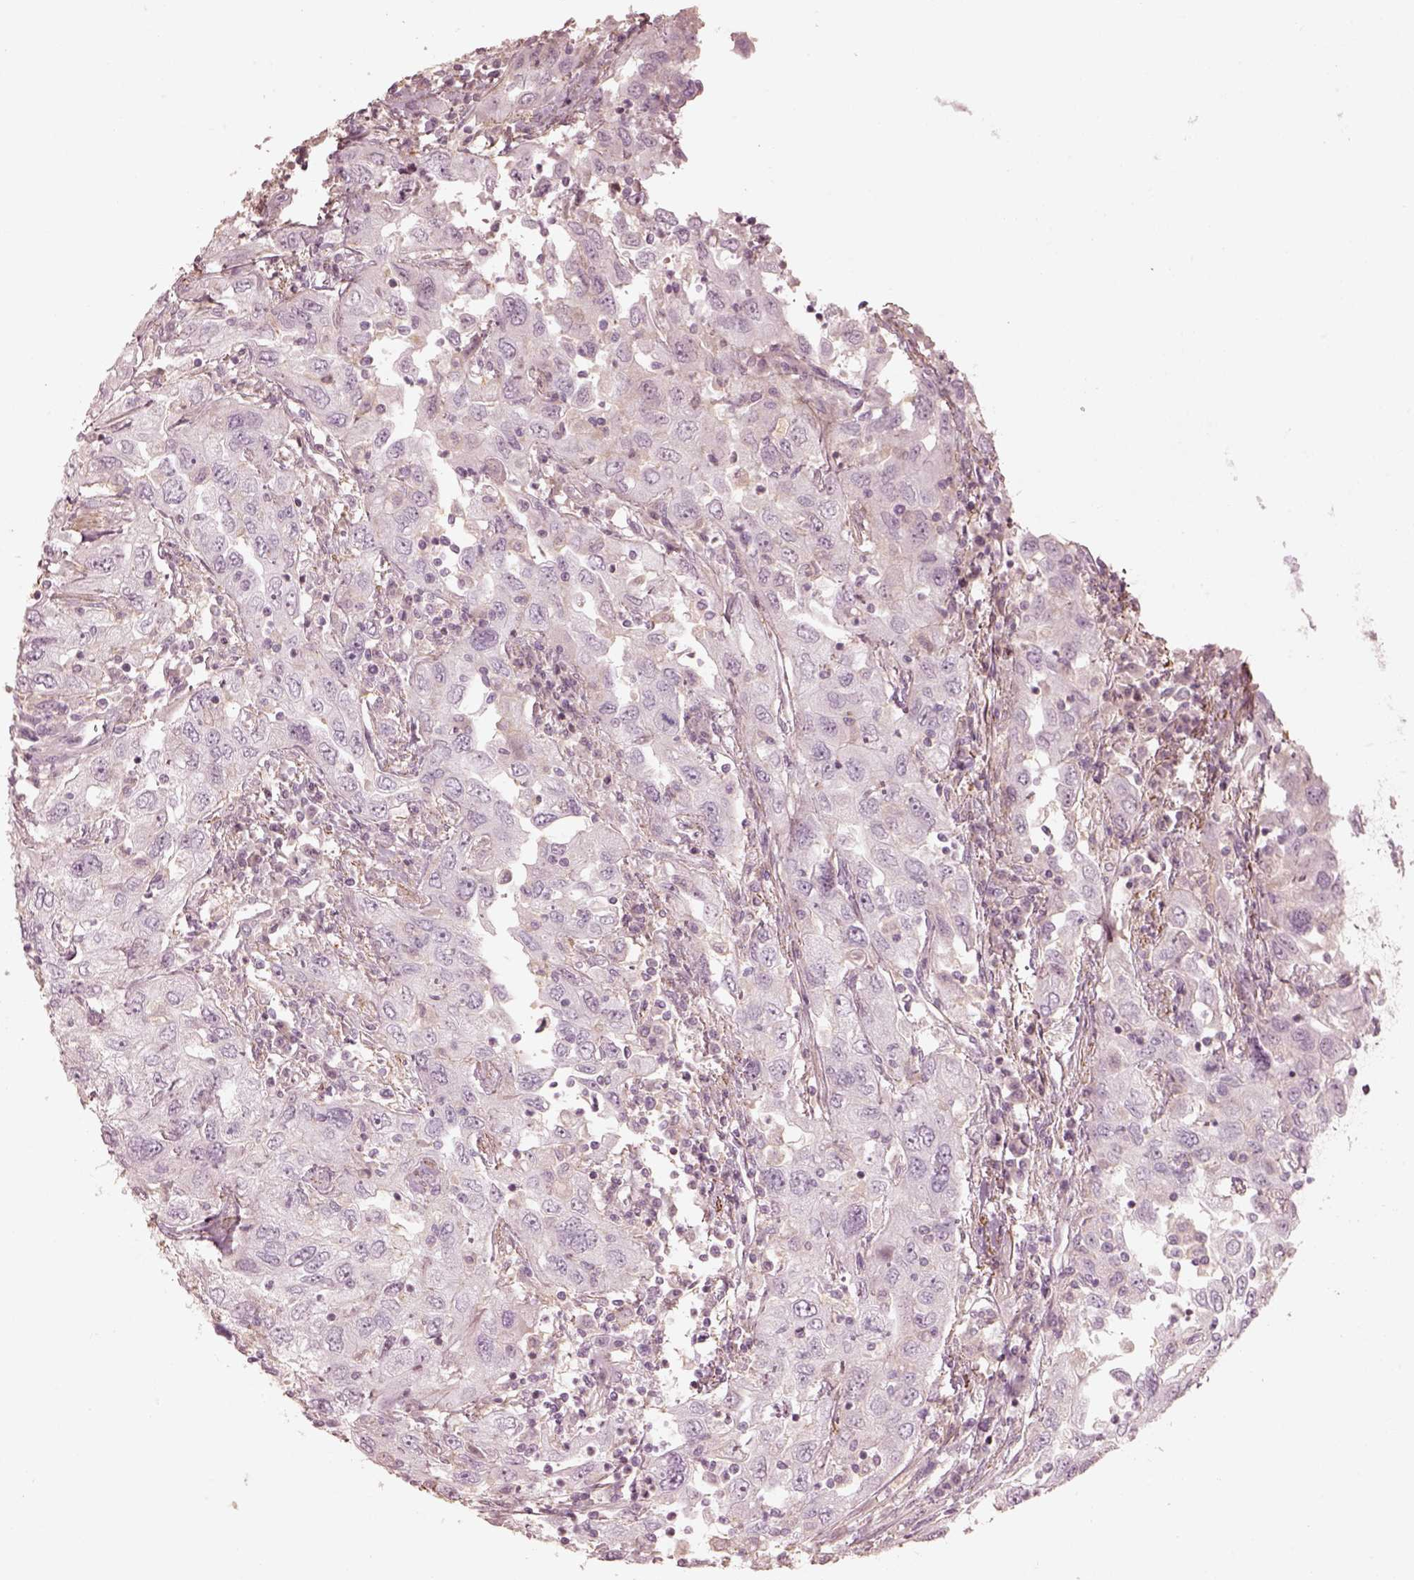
{"staining": {"intensity": "negative", "quantity": "none", "location": "none"}, "tissue": "urothelial cancer", "cell_type": "Tumor cells", "image_type": "cancer", "snomed": [{"axis": "morphology", "description": "Urothelial carcinoma, High grade"}, {"axis": "topography", "description": "Urinary bladder"}], "caption": "Tumor cells show no significant positivity in urothelial cancer.", "gene": "PRLHR", "patient": {"sex": "male", "age": 76}}